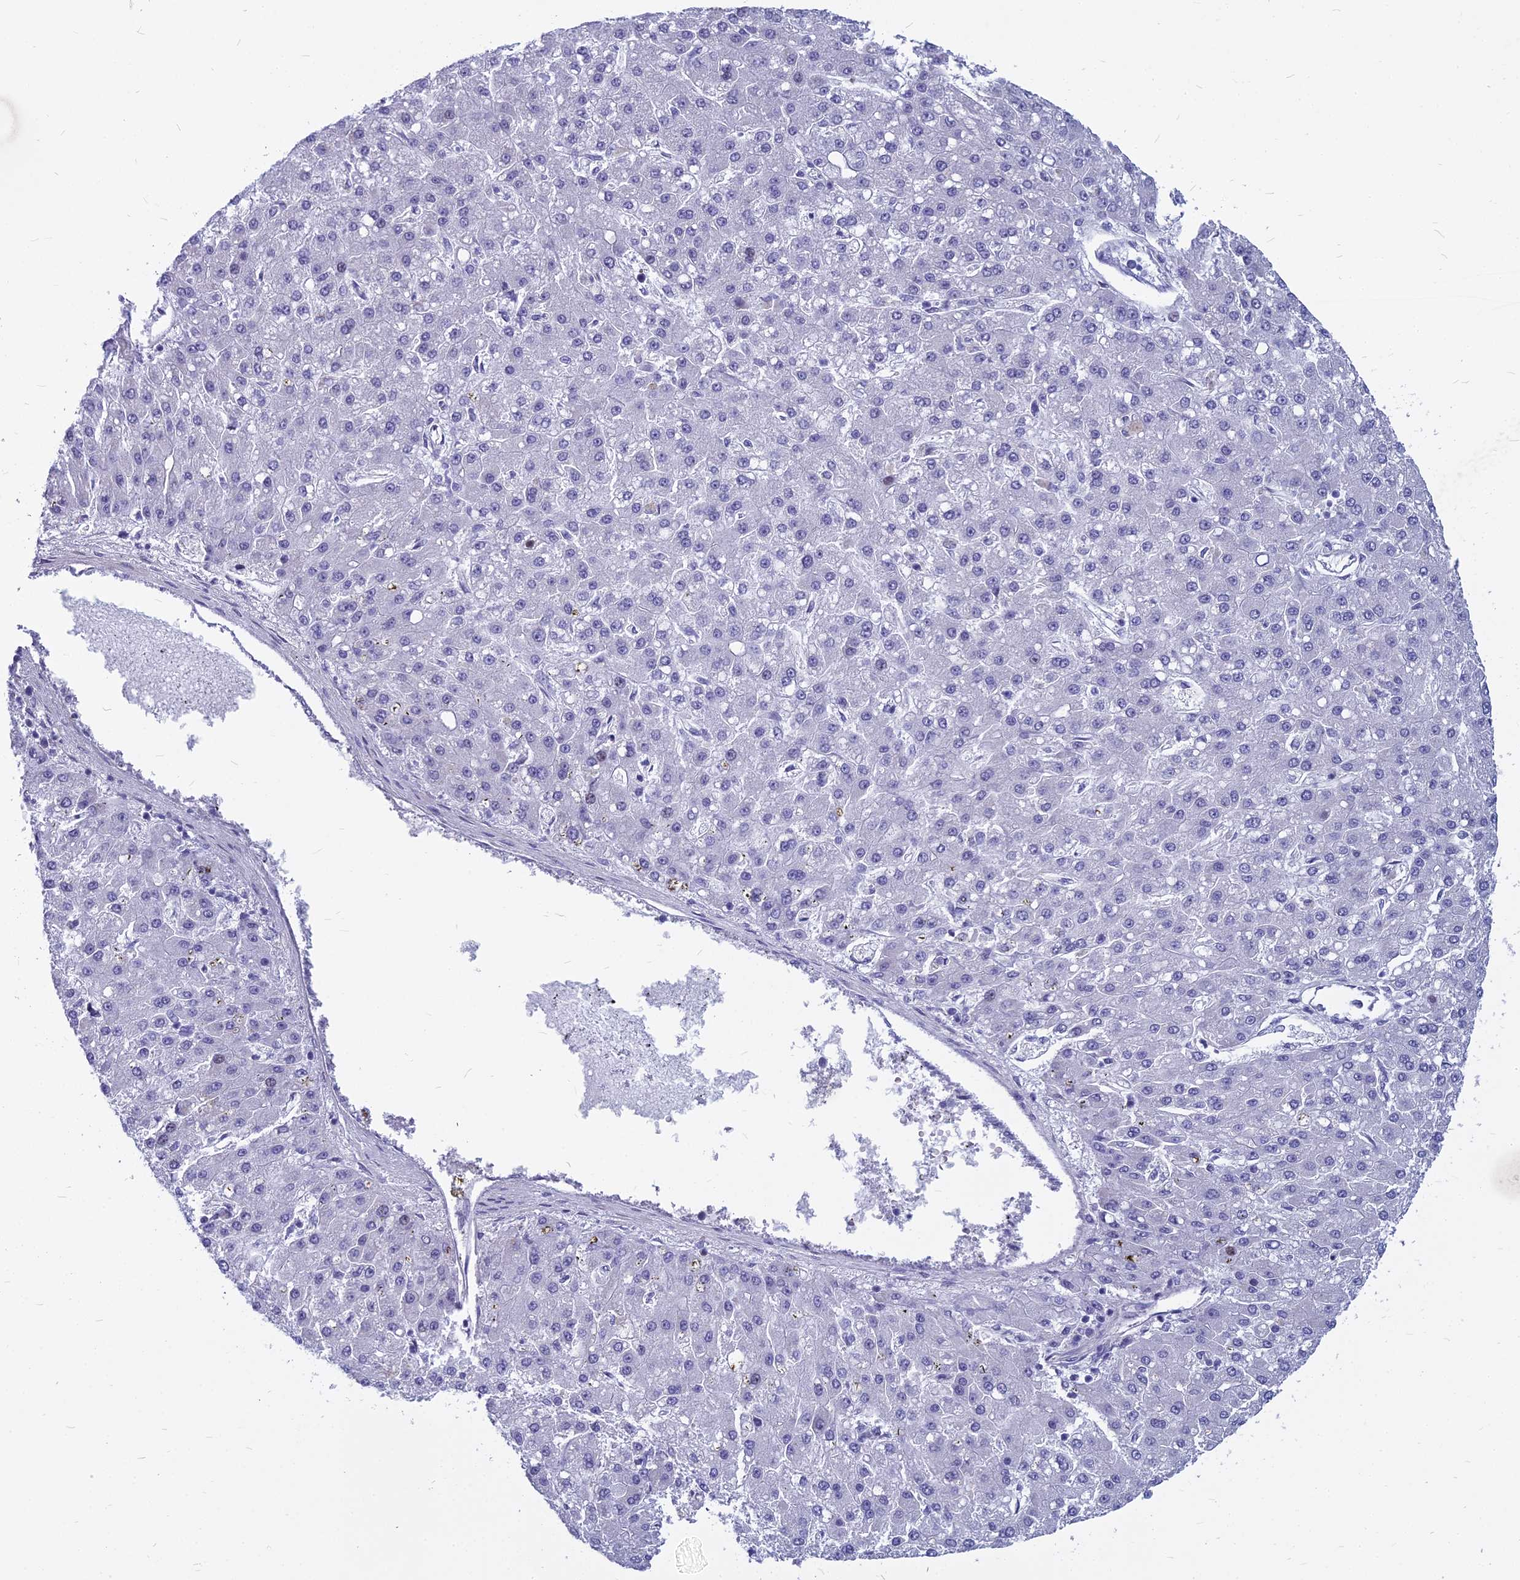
{"staining": {"intensity": "negative", "quantity": "none", "location": "none"}, "tissue": "liver cancer", "cell_type": "Tumor cells", "image_type": "cancer", "snomed": [{"axis": "morphology", "description": "Carcinoma, Hepatocellular, NOS"}, {"axis": "topography", "description": "Liver"}], "caption": "DAB (3,3'-diaminobenzidine) immunohistochemical staining of human liver cancer (hepatocellular carcinoma) demonstrates no significant staining in tumor cells.", "gene": "MYBPC2", "patient": {"sex": "male", "age": 67}}